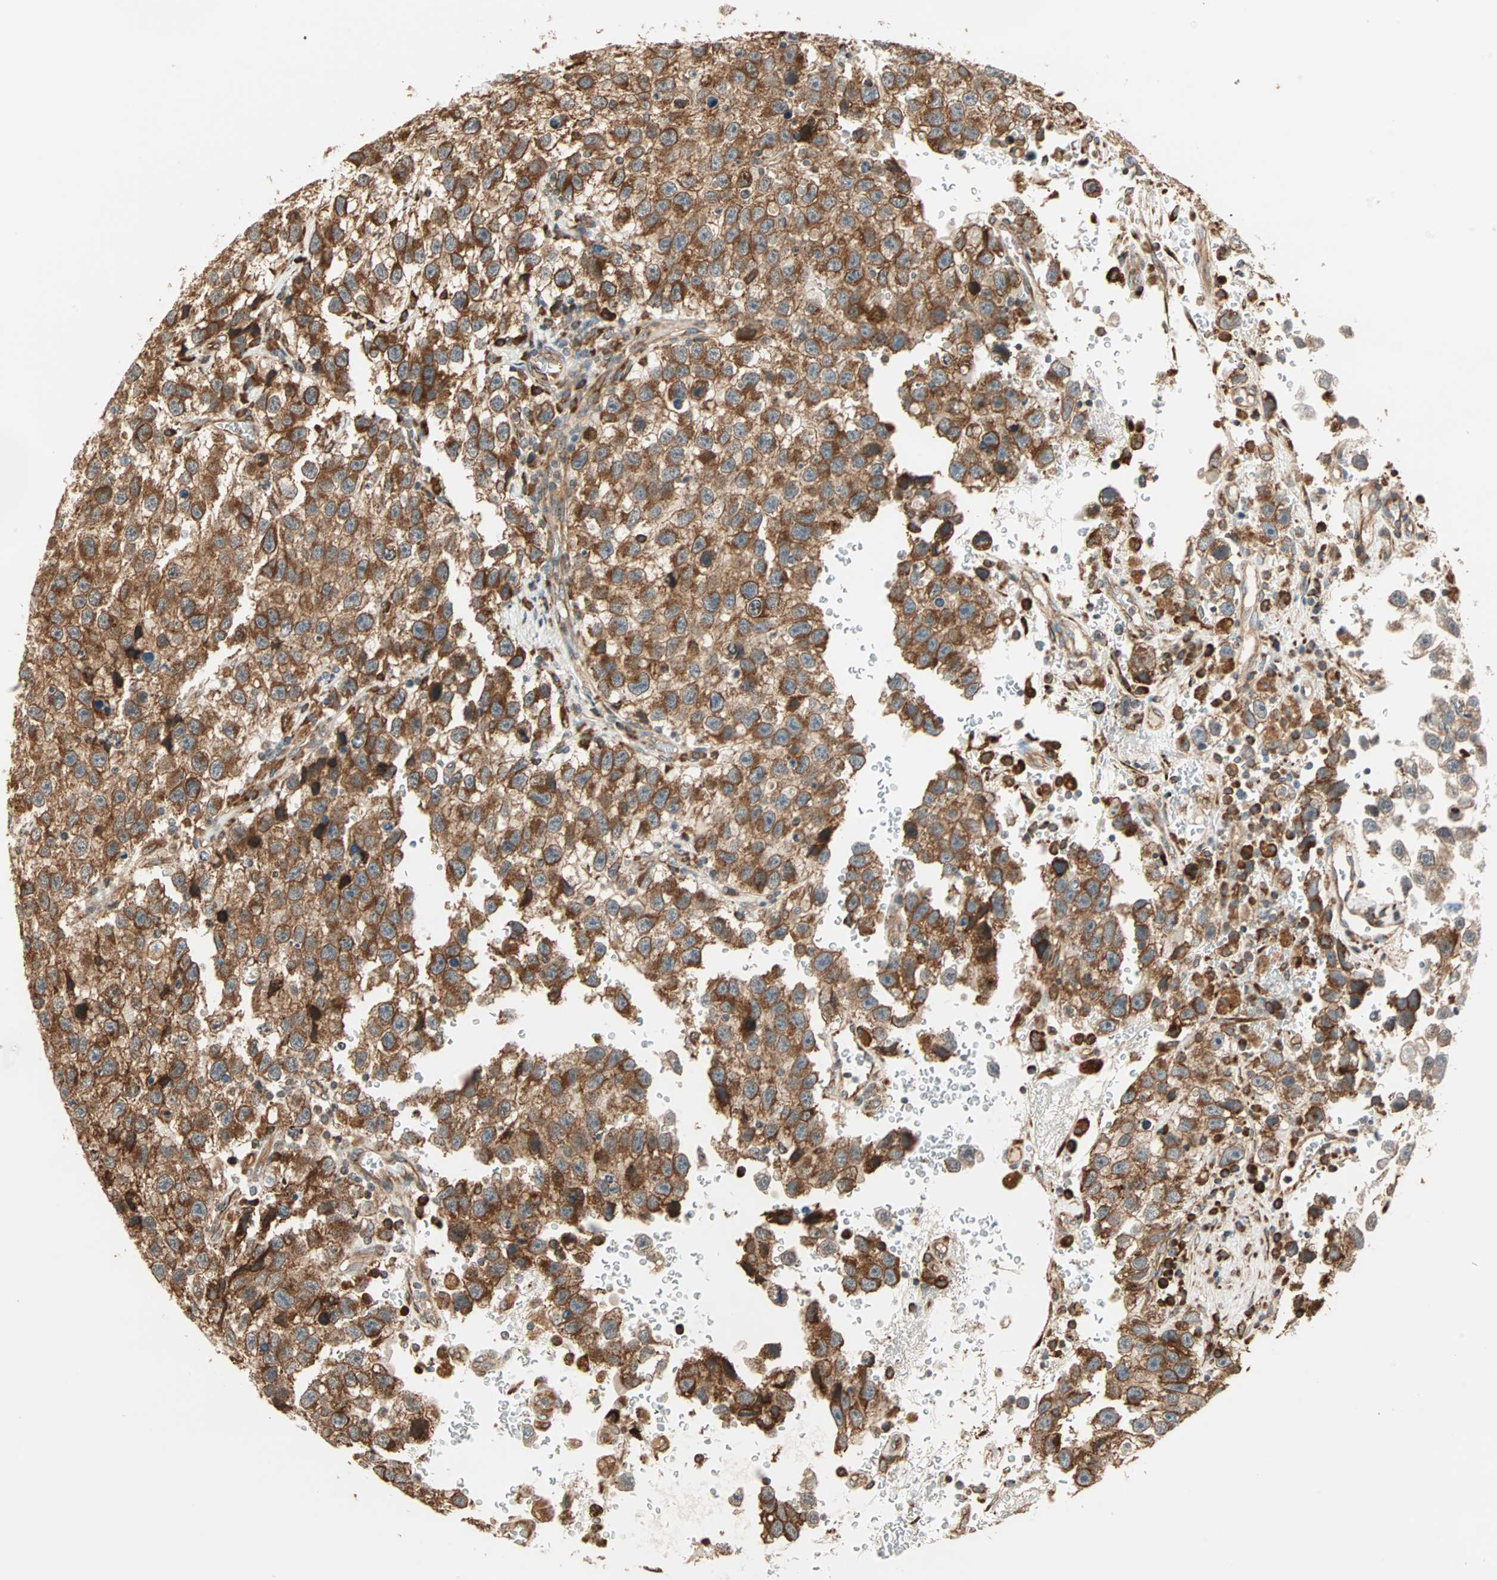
{"staining": {"intensity": "strong", "quantity": ">75%", "location": "cytoplasmic/membranous"}, "tissue": "testis cancer", "cell_type": "Tumor cells", "image_type": "cancer", "snomed": [{"axis": "morphology", "description": "Seminoma, NOS"}, {"axis": "topography", "description": "Testis"}], "caption": "Brown immunohistochemical staining in human testis seminoma displays strong cytoplasmic/membranous staining in about >75% of tumor cells.", "gene": "P4HA1", "patient": {"sex": "male", "age": 33}}